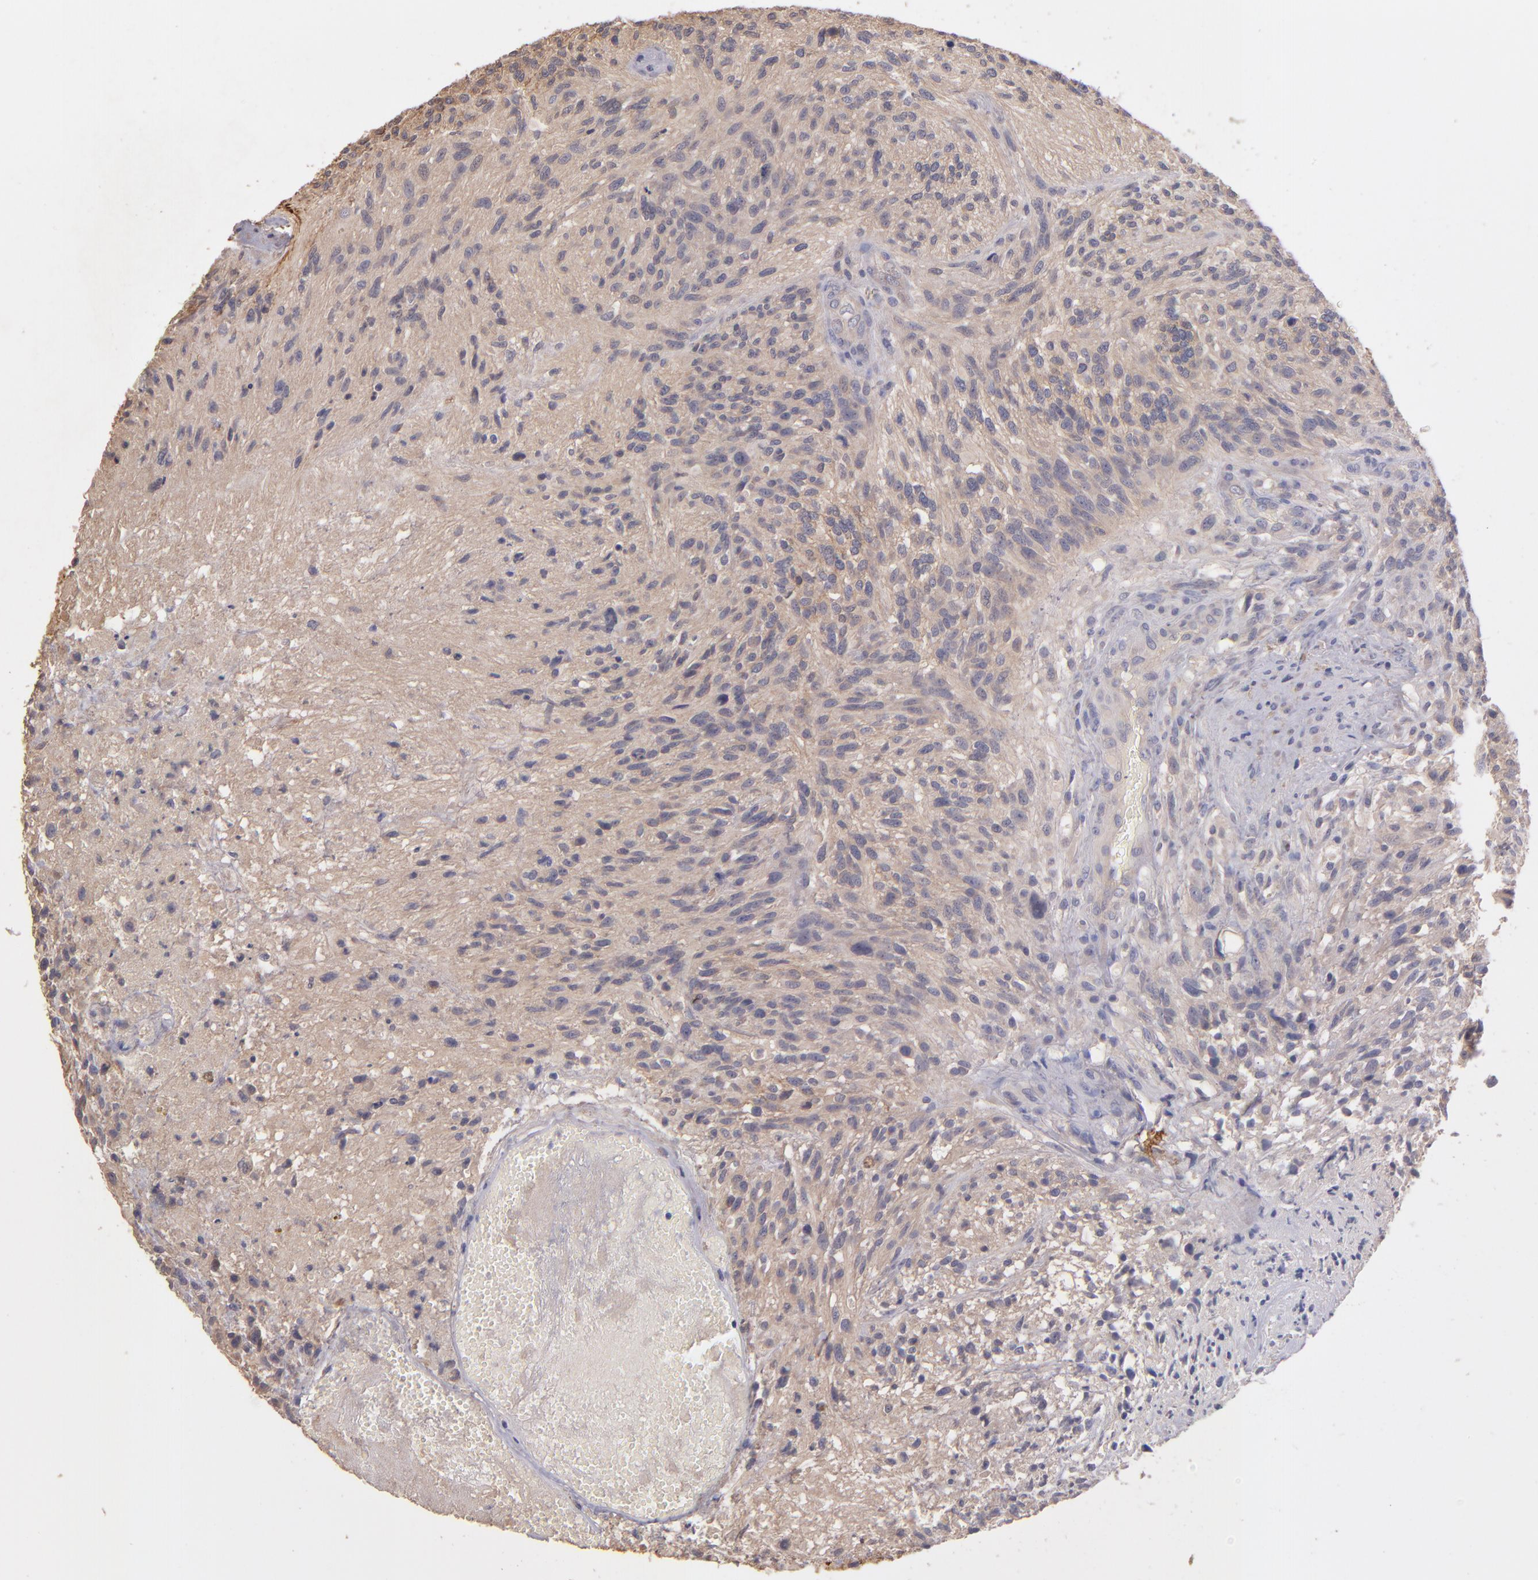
{"staining": {"intensity": "negative", "quantity": "none", "location": "none"}, "tissue": "glioma", "cell_type": "Tumor cells", "image_type": "cancer", "snomed": [{"axis": "morphology", "description": "Normal tissue, NOS"}, {"axis": "morphology", "description": "Glioma, malignant, High grade"}, {"axis": "topography", "description": "Cerebral cortex"}], "caption": "High-grade glioma (malignant) was stained to show a protein in brown. There is no significant expression in tumor cells. The staining was performed using DAB to visualize the protein expression in brown, while the nuclei were stained in blue with hematoxylin (Magnification: 20x).", "gene": "GNAZ", "patient": {"sex": "male", "age": 75}}